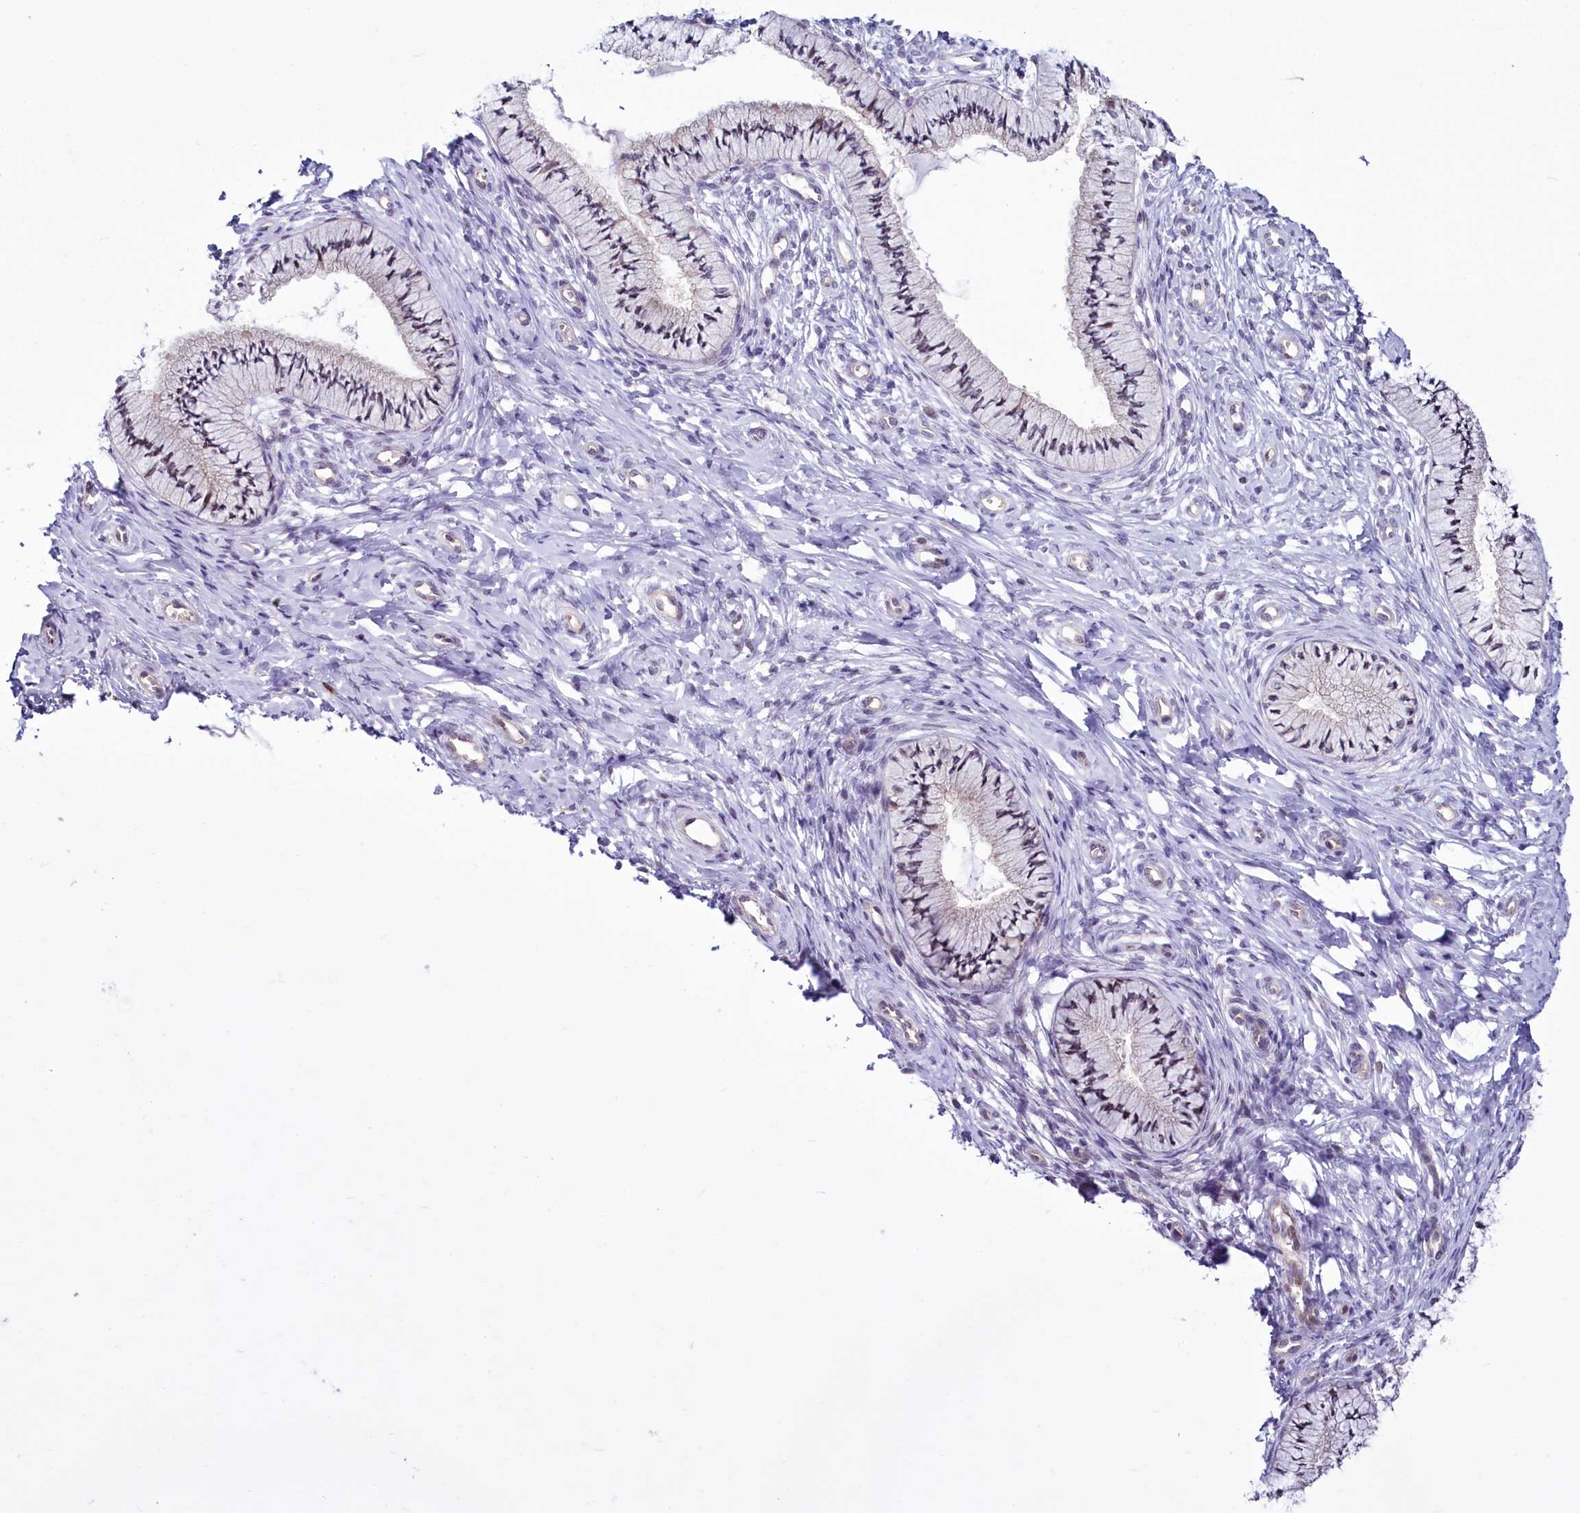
{"staining": {"intensity": "weak", "quantity": "25%-75%", "location": "nuclear"}, "tissue": "cervix", "cell_type": "Glandular cells", "image_type": "normal", "snomed": [{"axis": "morphology", "description": "Normal tissue, NOS"}, {"axis": "topography", "description": "Cervix"}], "caption": "This histopathology image shows benign cervix stained with immunohistochemistry (IHC) to label a protein in brown. The nuclear of glandular cells show weak positivity for the protein. Nuclei are counter-stained blue.", "gene": "BANK1", "patient": {"sex": "female", "age": 36}}